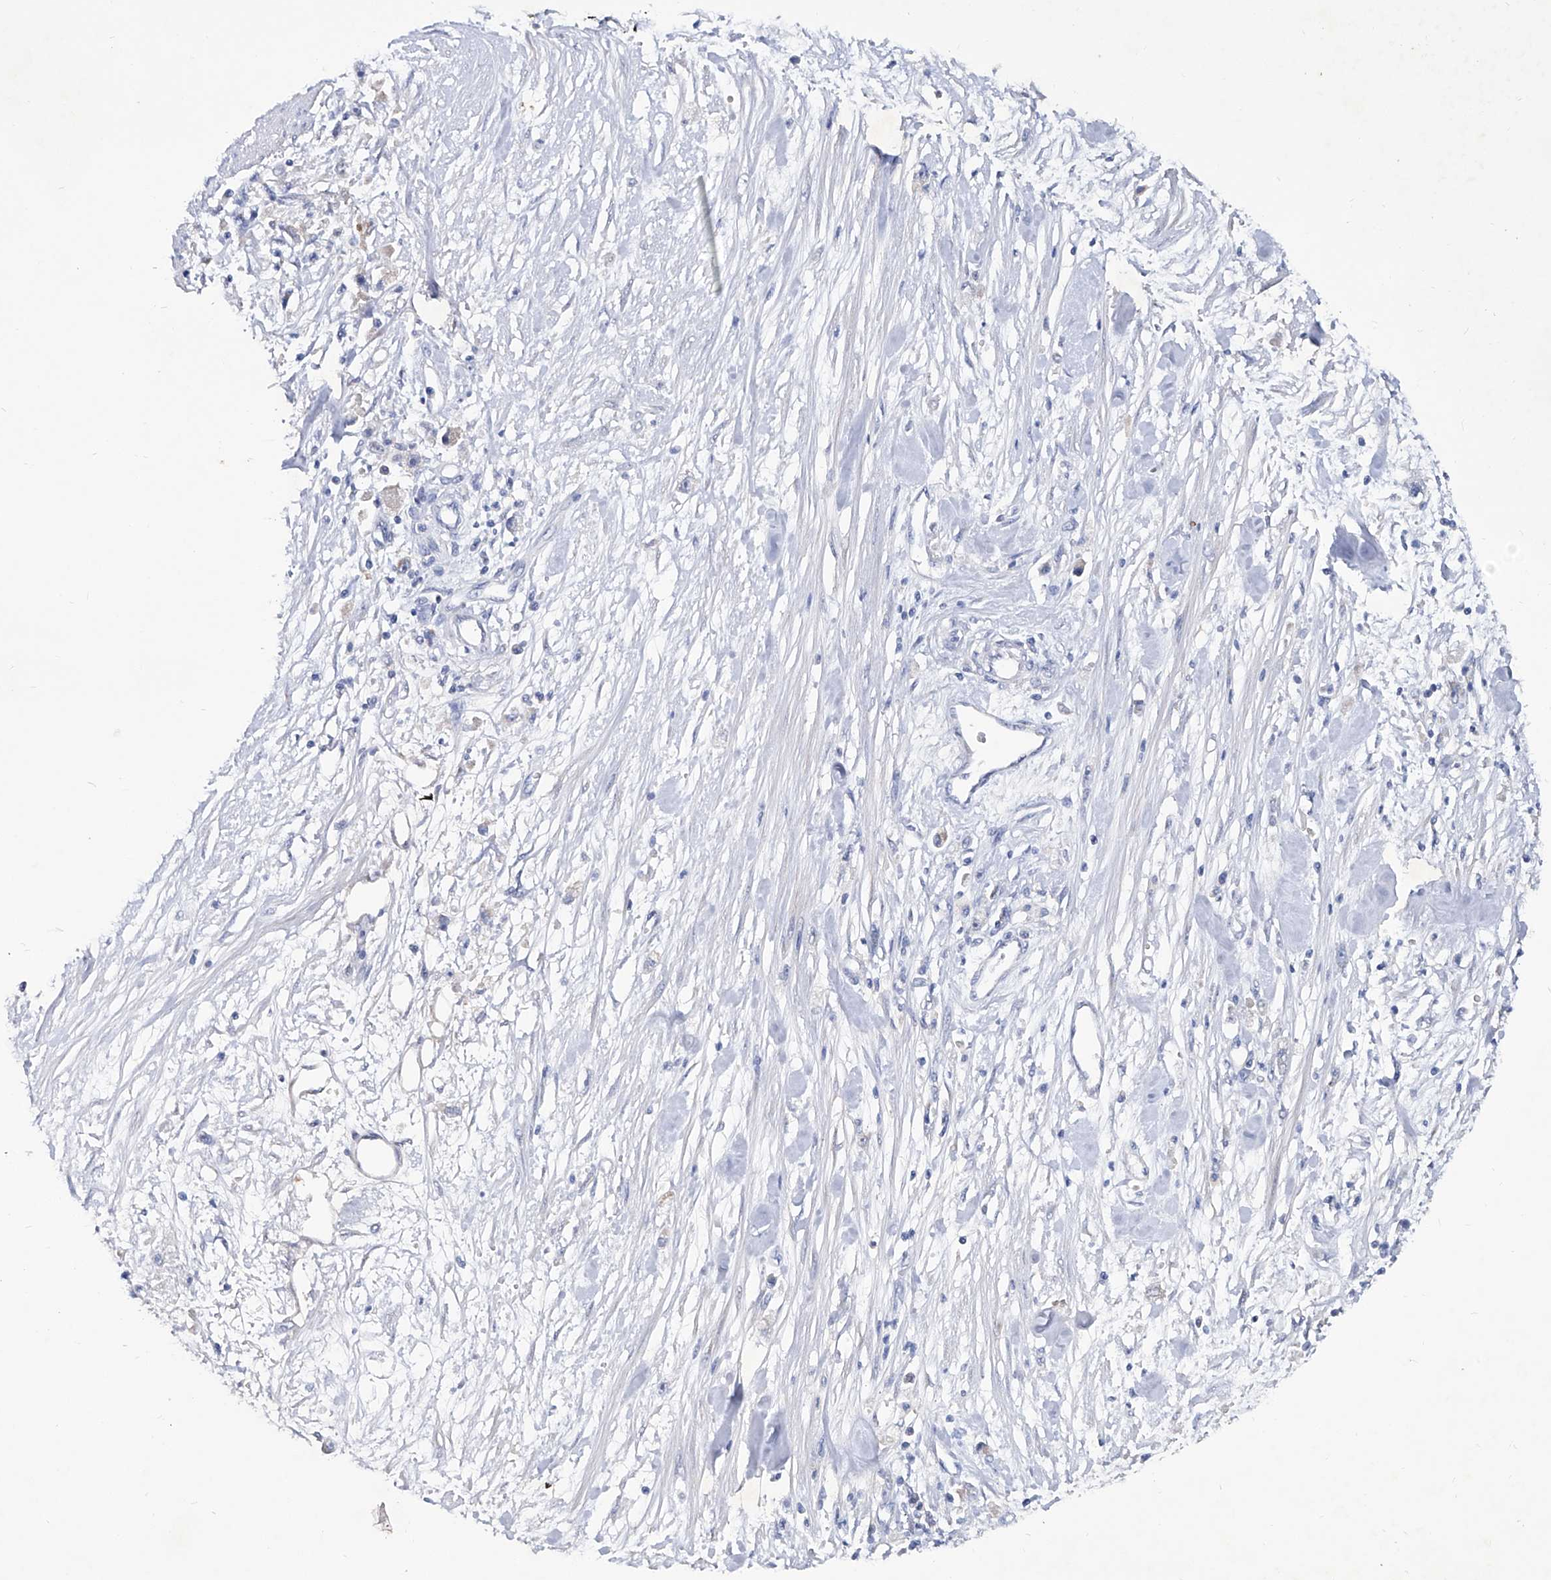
{"staining": {"intensity": "negative", "quantity": "none", "location": "none"}, "tissue": "stomach cancer", "cell_type": "Tumor cells", "image_type": "cancer", "snomed": [{"axis": "morphology", "description": "Adenocarcinoma, NOS"}, {"axis": "topography", "description": "Stomach"}], "caption": "This is an immunohistochemistry image of stomach adenocarcinoma. There is no positivity in tumor cells.", "gene": "KLHL17", "patient": {"sex": "female", "age": 59}}